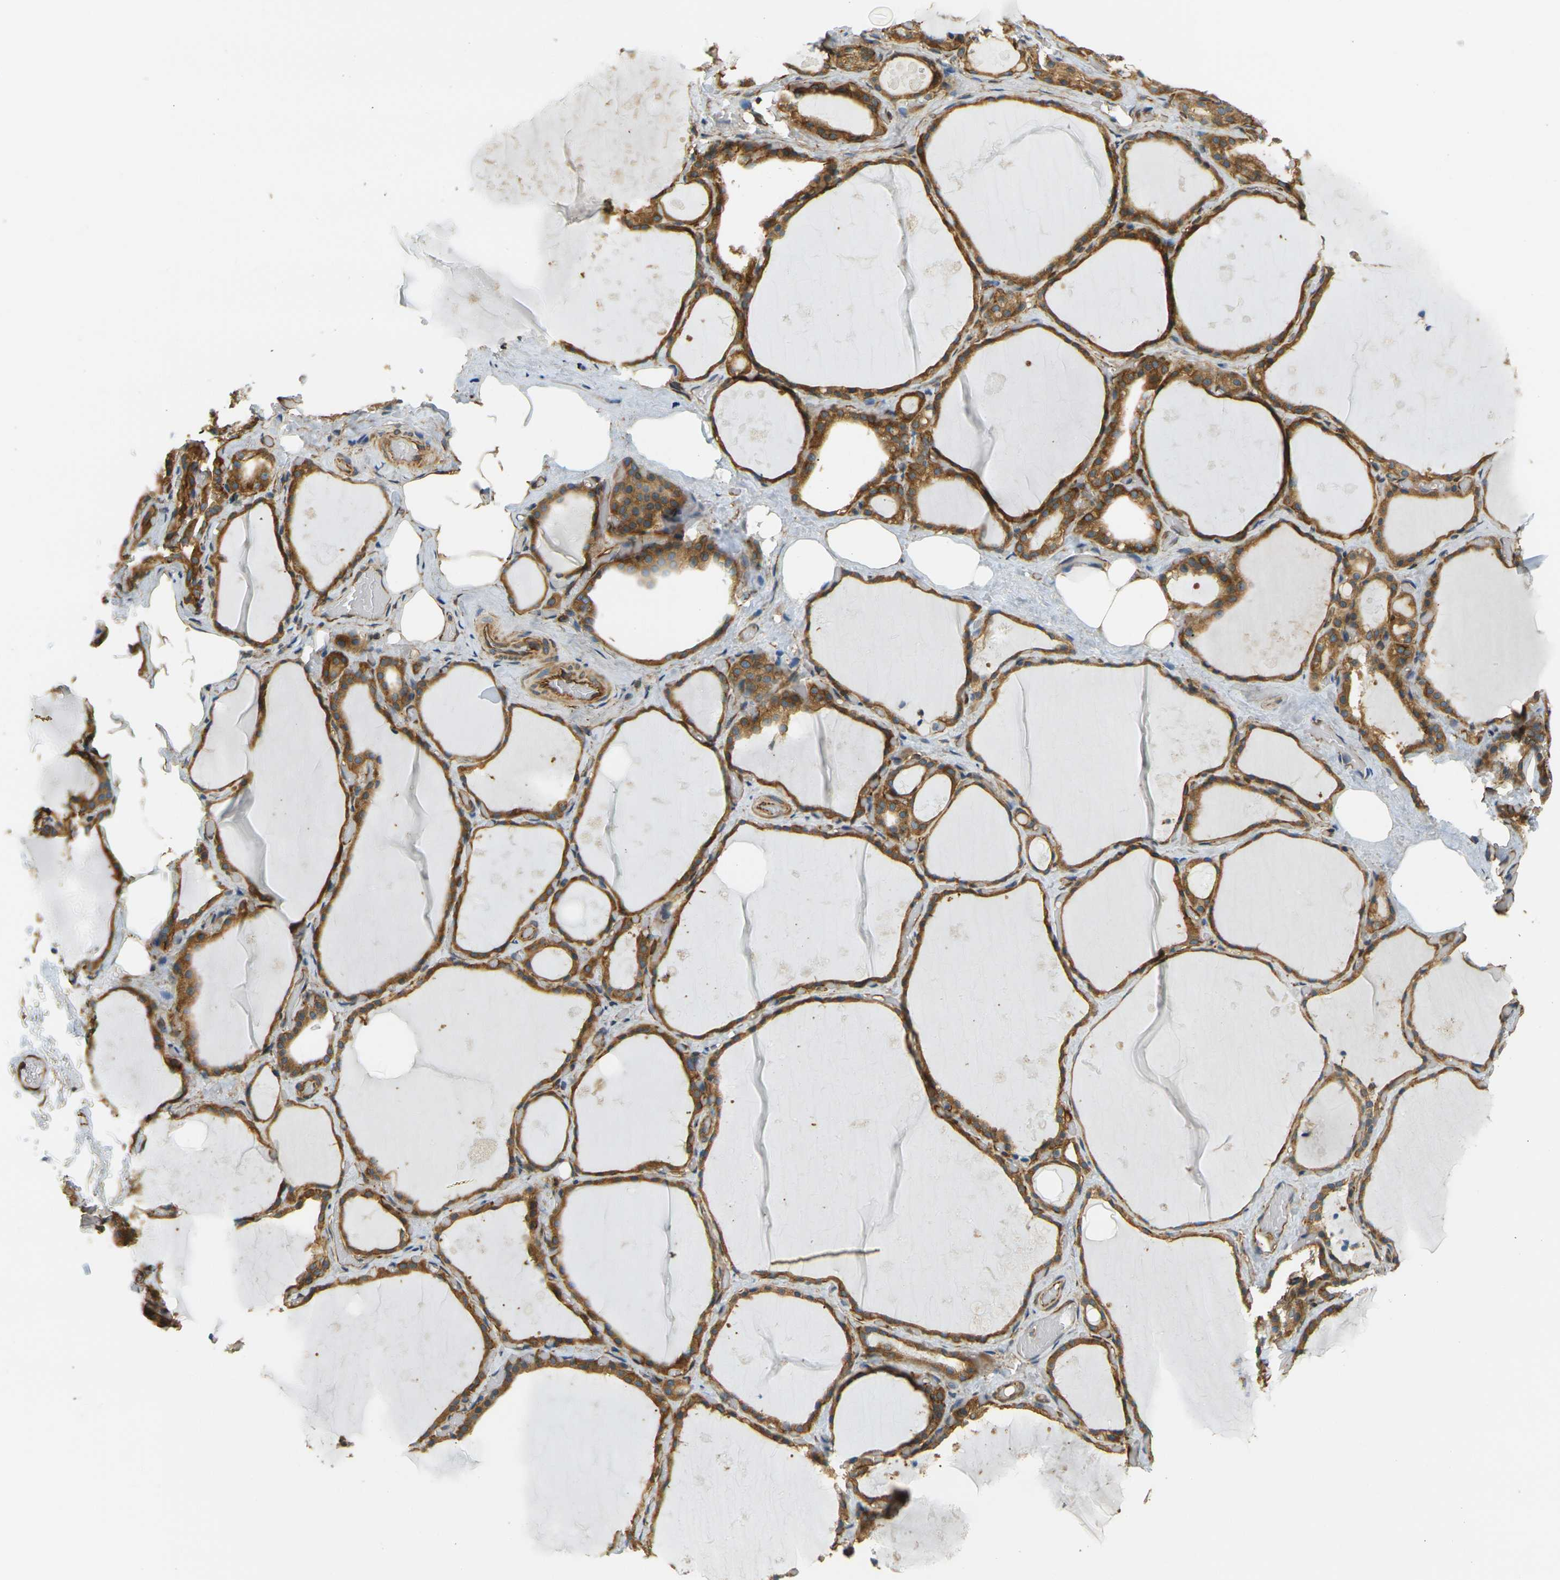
{"staining": {"intensity": "moderate", "quantity": ">75%", "location": "cytoplasmic/membranous"}, "tissue": "thyroid gland", "cell_type": "Glandular cells", "image_type": "normal", "snomed": [{"axis": "morphology", "description": "Normal tissue, NOS"}, {"axis": "topography", "description": "Thyroid gland"}], "caption": "Thyroid gland stained with DAB immunohistochemistry (IHC) displays medium levels of moderate cytoplasmic/membranous expression in about >75% of glandular cells. (Brightfield microscopy of DAB IHC at high magnification).", "gene": "CYTH3", "patient": {"sex": "male", "age": 61}}